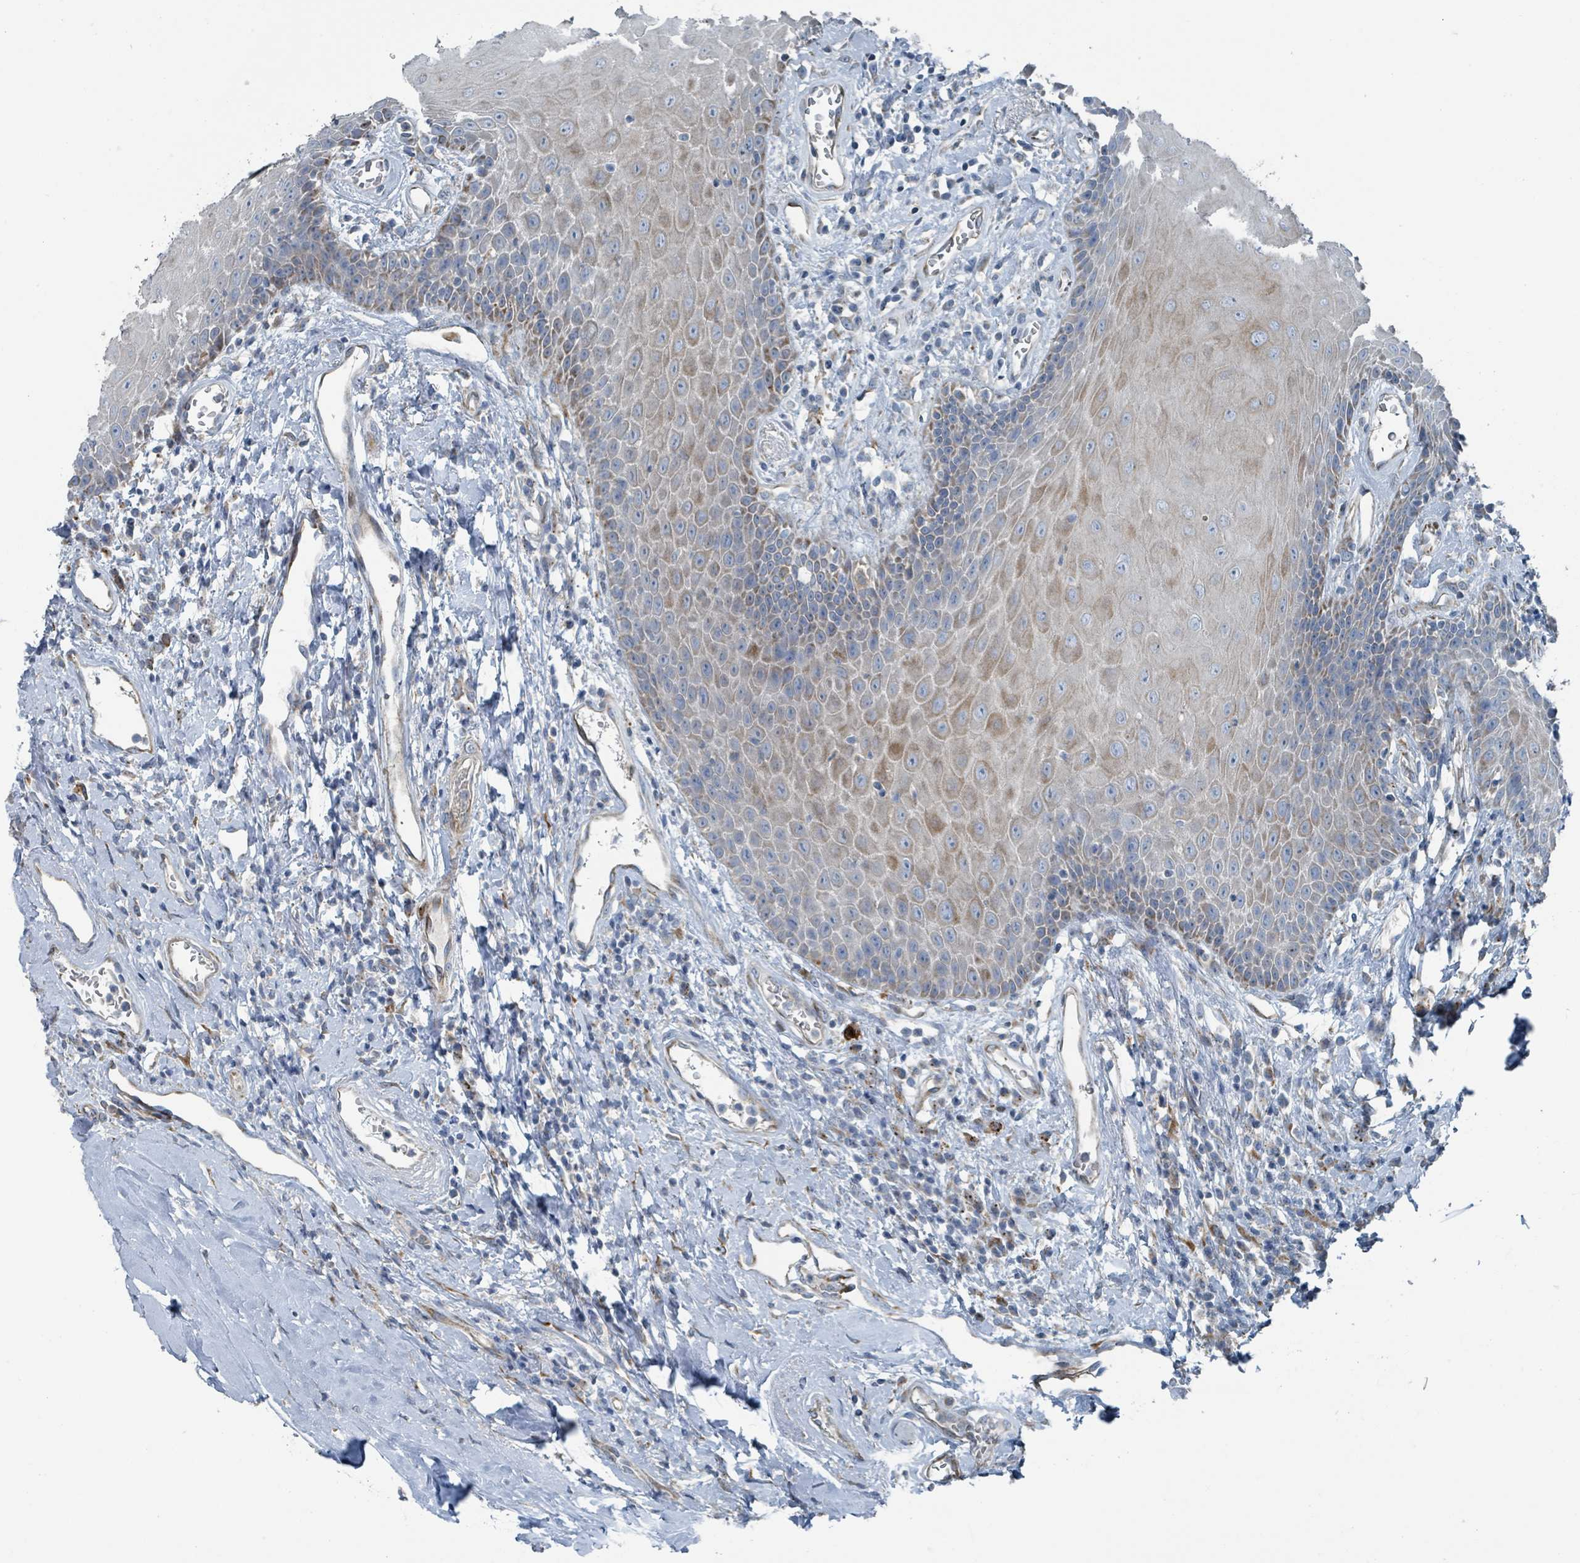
{"staining": {"intensity": "moderate", "quantity": "<25%", "location": "cytoplasmic/membranous"}, "tissue": "head and neck cancer", "cell_type": "Tumor cells", "image_type": "cancer", "snomed": [{"axis": "morphology", "description": "Squamous cell carcinoma, NOS"}, {"axis": "topography", "description": "Head-Neck"}], "caption": "Immunohistochemical staining of head and neck squamous cell carcinoma displays moderate cytoplasmic/membranous protein staining in about <25% of tumor cells.", "gene": "DIPK2A", "patient": {"sex": "female", "age": 59}}